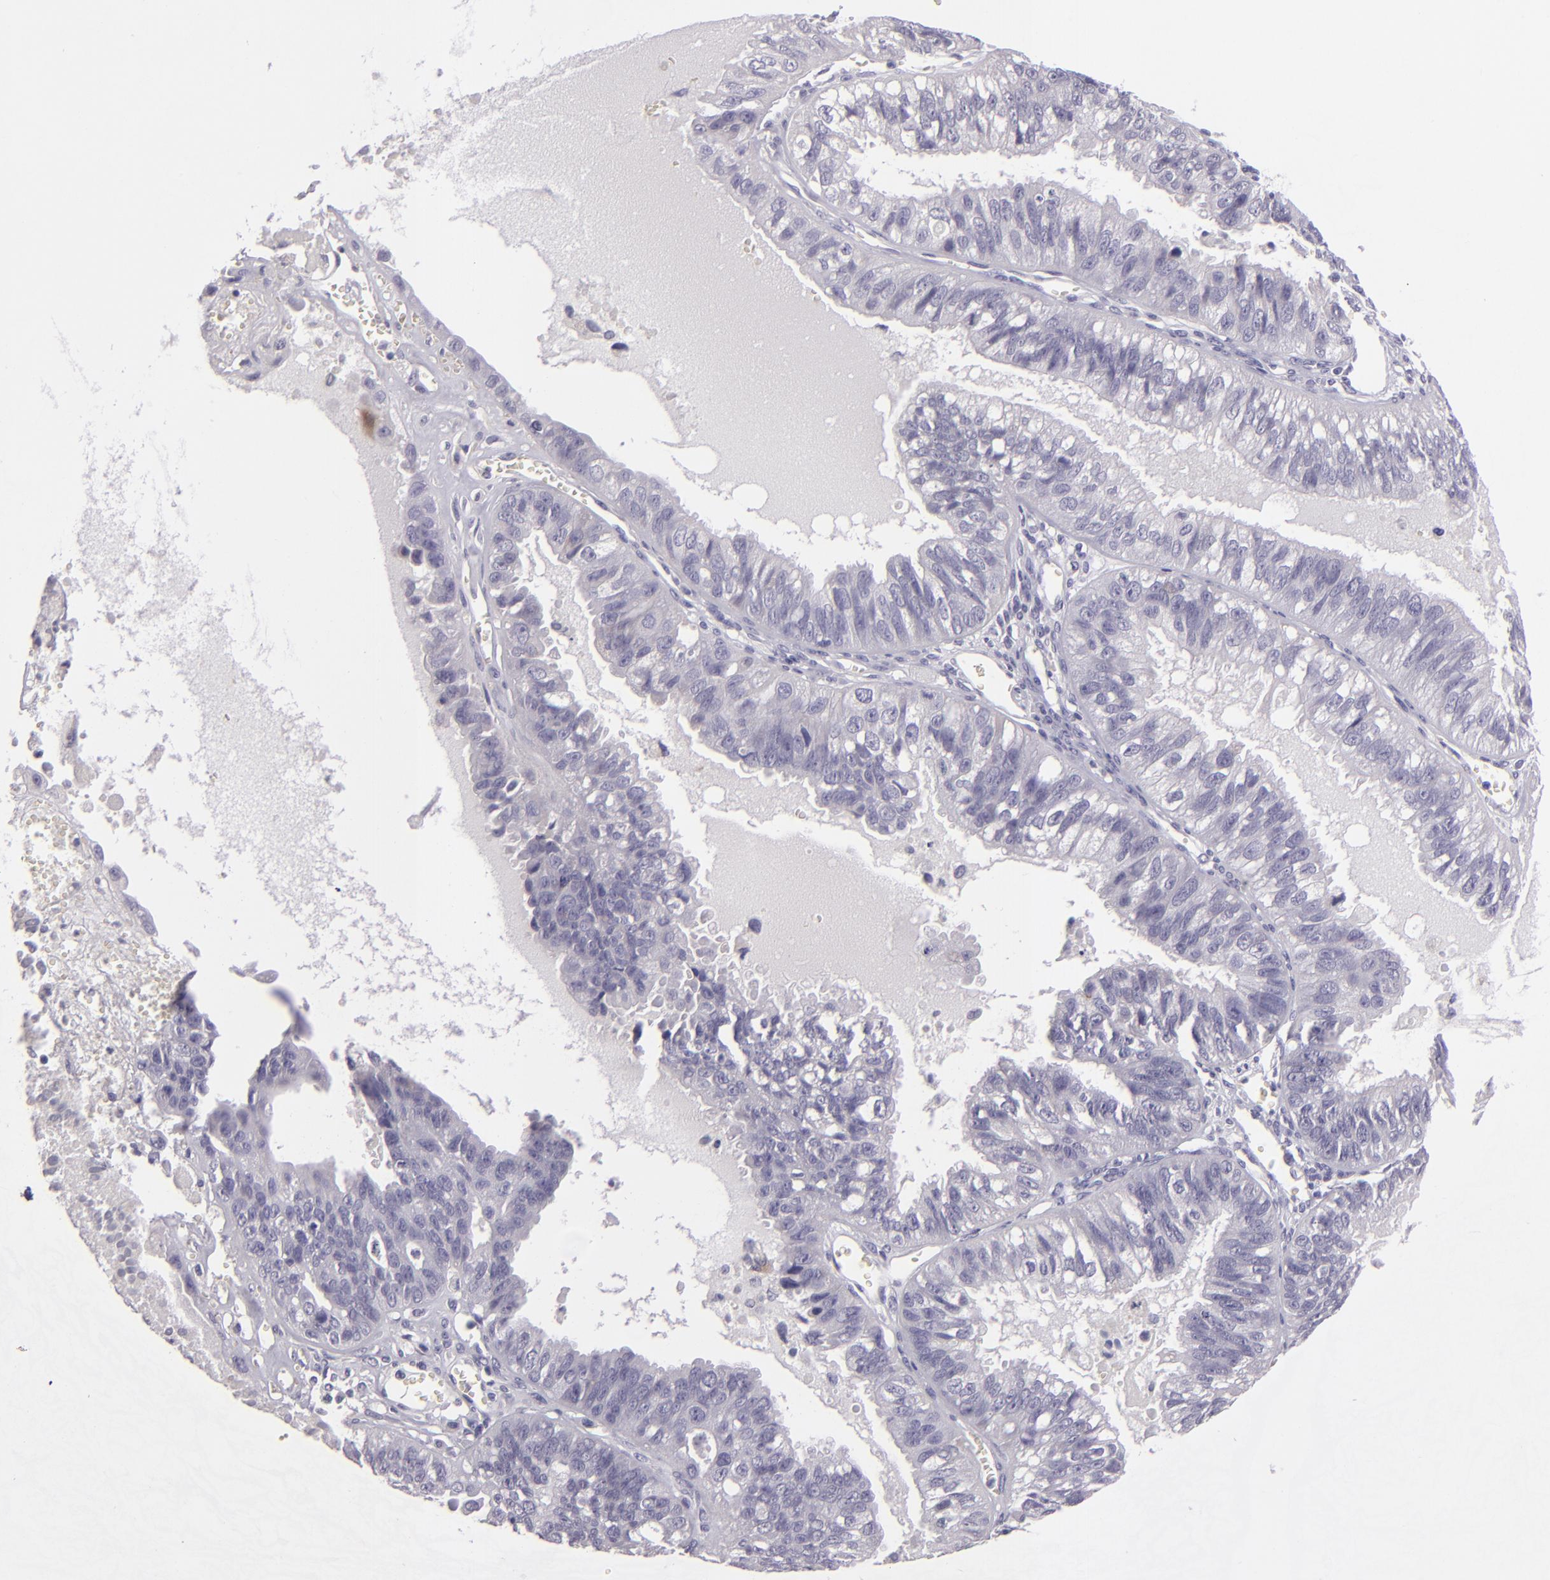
{"staining": {"intensity": "negative", "quantity": "none", "location": "none"}, "tissue": "ovarian cancer", "cell_type": "Tumor cells", "image_type": "cancer", "snomed": [{"axis": "morphology", "description": "Carcinoma, endometroid"}, {"axis": "topography", "description": "Ovary"}], "caption": "This micrograph is of ovarian cancer (endometroid carcinoma) stained with immunohistochemistry (IHC) to label a protein in brown with the nuclei are counter-stained blue. There is no positivity in tumor cells.", "gene": "EGFL6", "patient": {"sex": "female", "age": 85}}